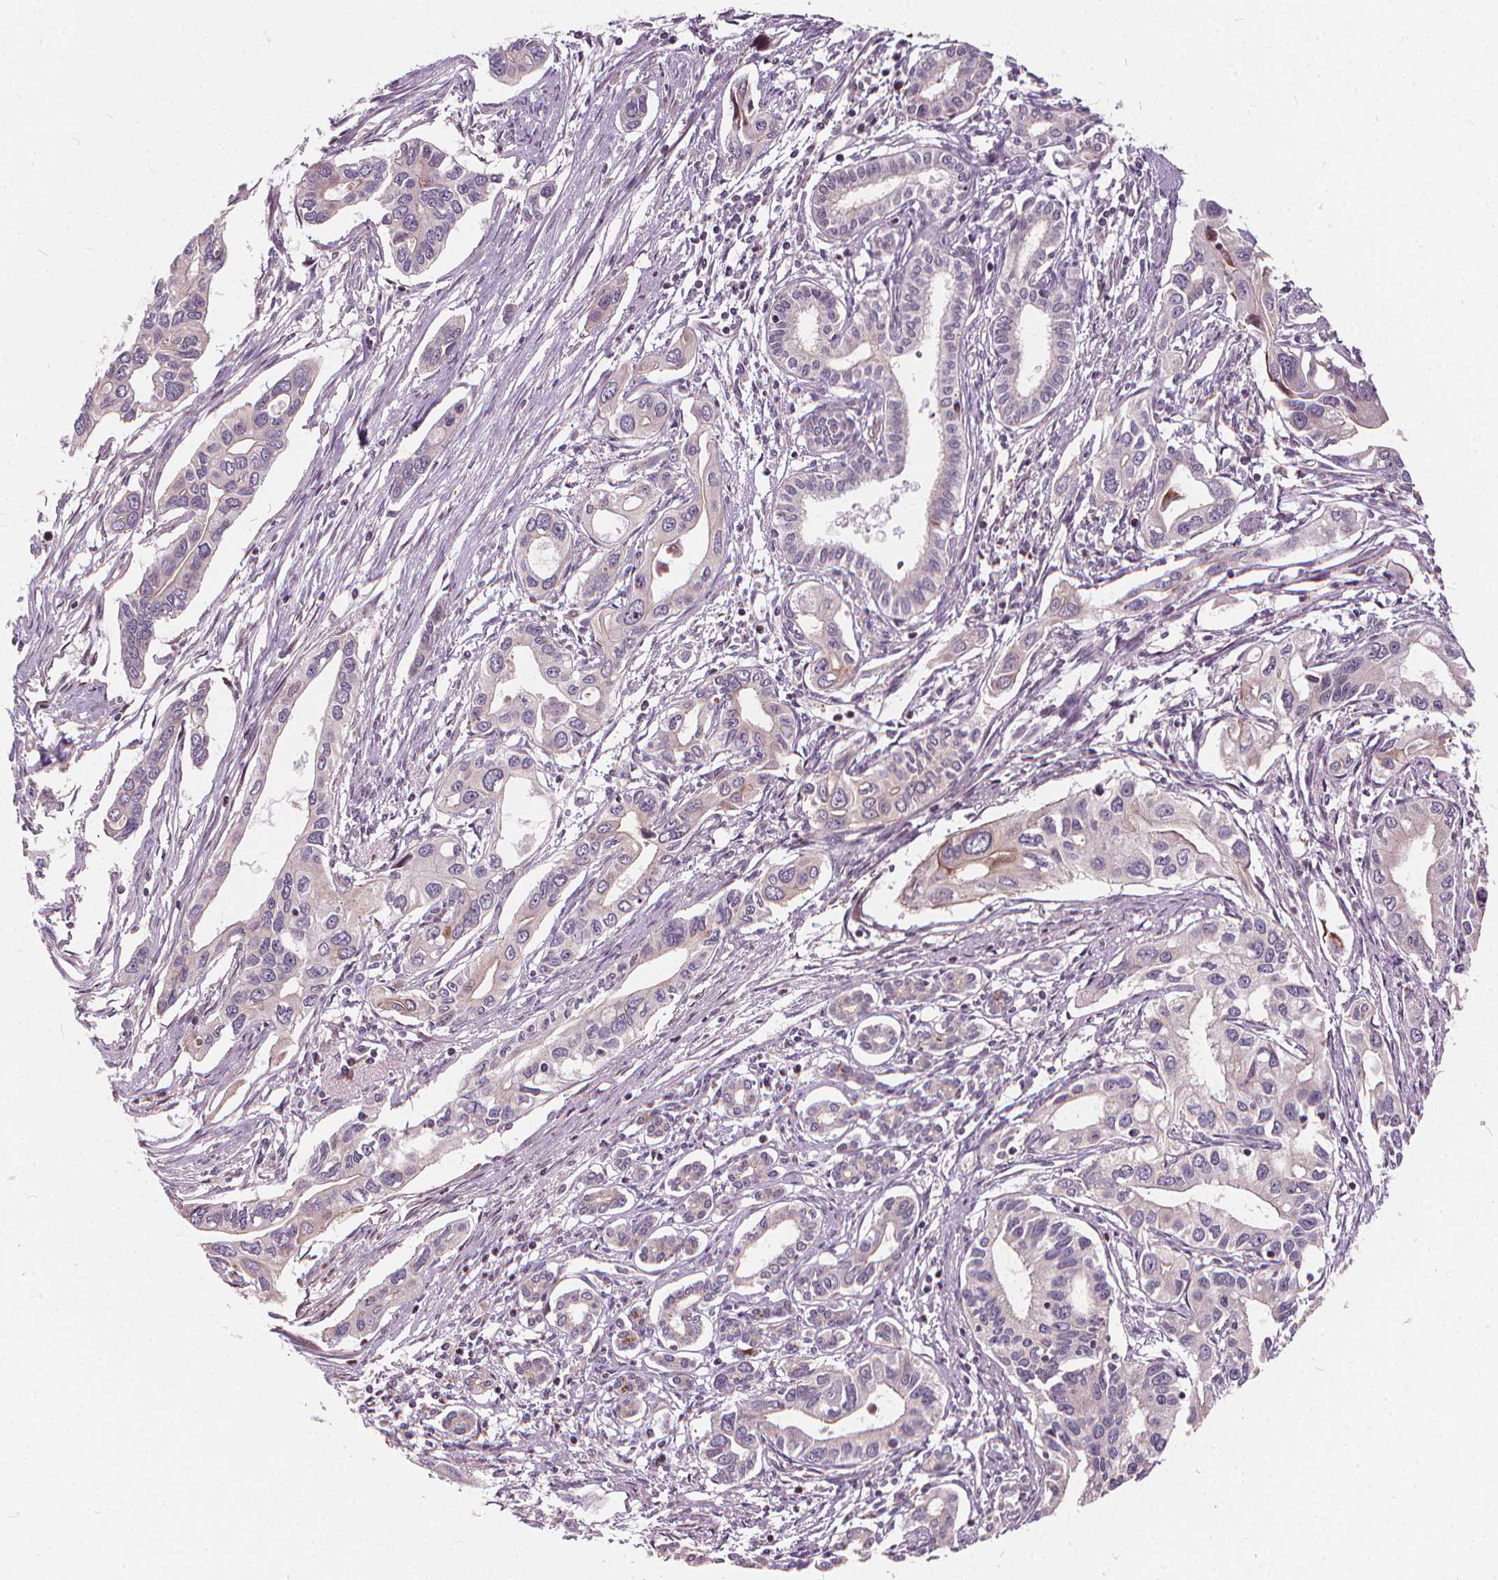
{"staining": {"intensity": "negative", "quantity": "none", "location": "none"}, "tissue": "pancreatic cancer", "cell_type": "Tumor cells", "image_type": "cancer", "snomed": [{"axis": "morphology", "description": "Adenocarcinoma, NOS"}, {"axis": "topography", "description": "Pancreas"}], "caption": "IHC histopathology image of neoplastic tissue: pancreatic cancer (adenocarcinoma) stained with DAB reveals no significant protein expression in tumor cells.", "gene": "INPP5E", "patient": {"sex": "male", "age": 60}}